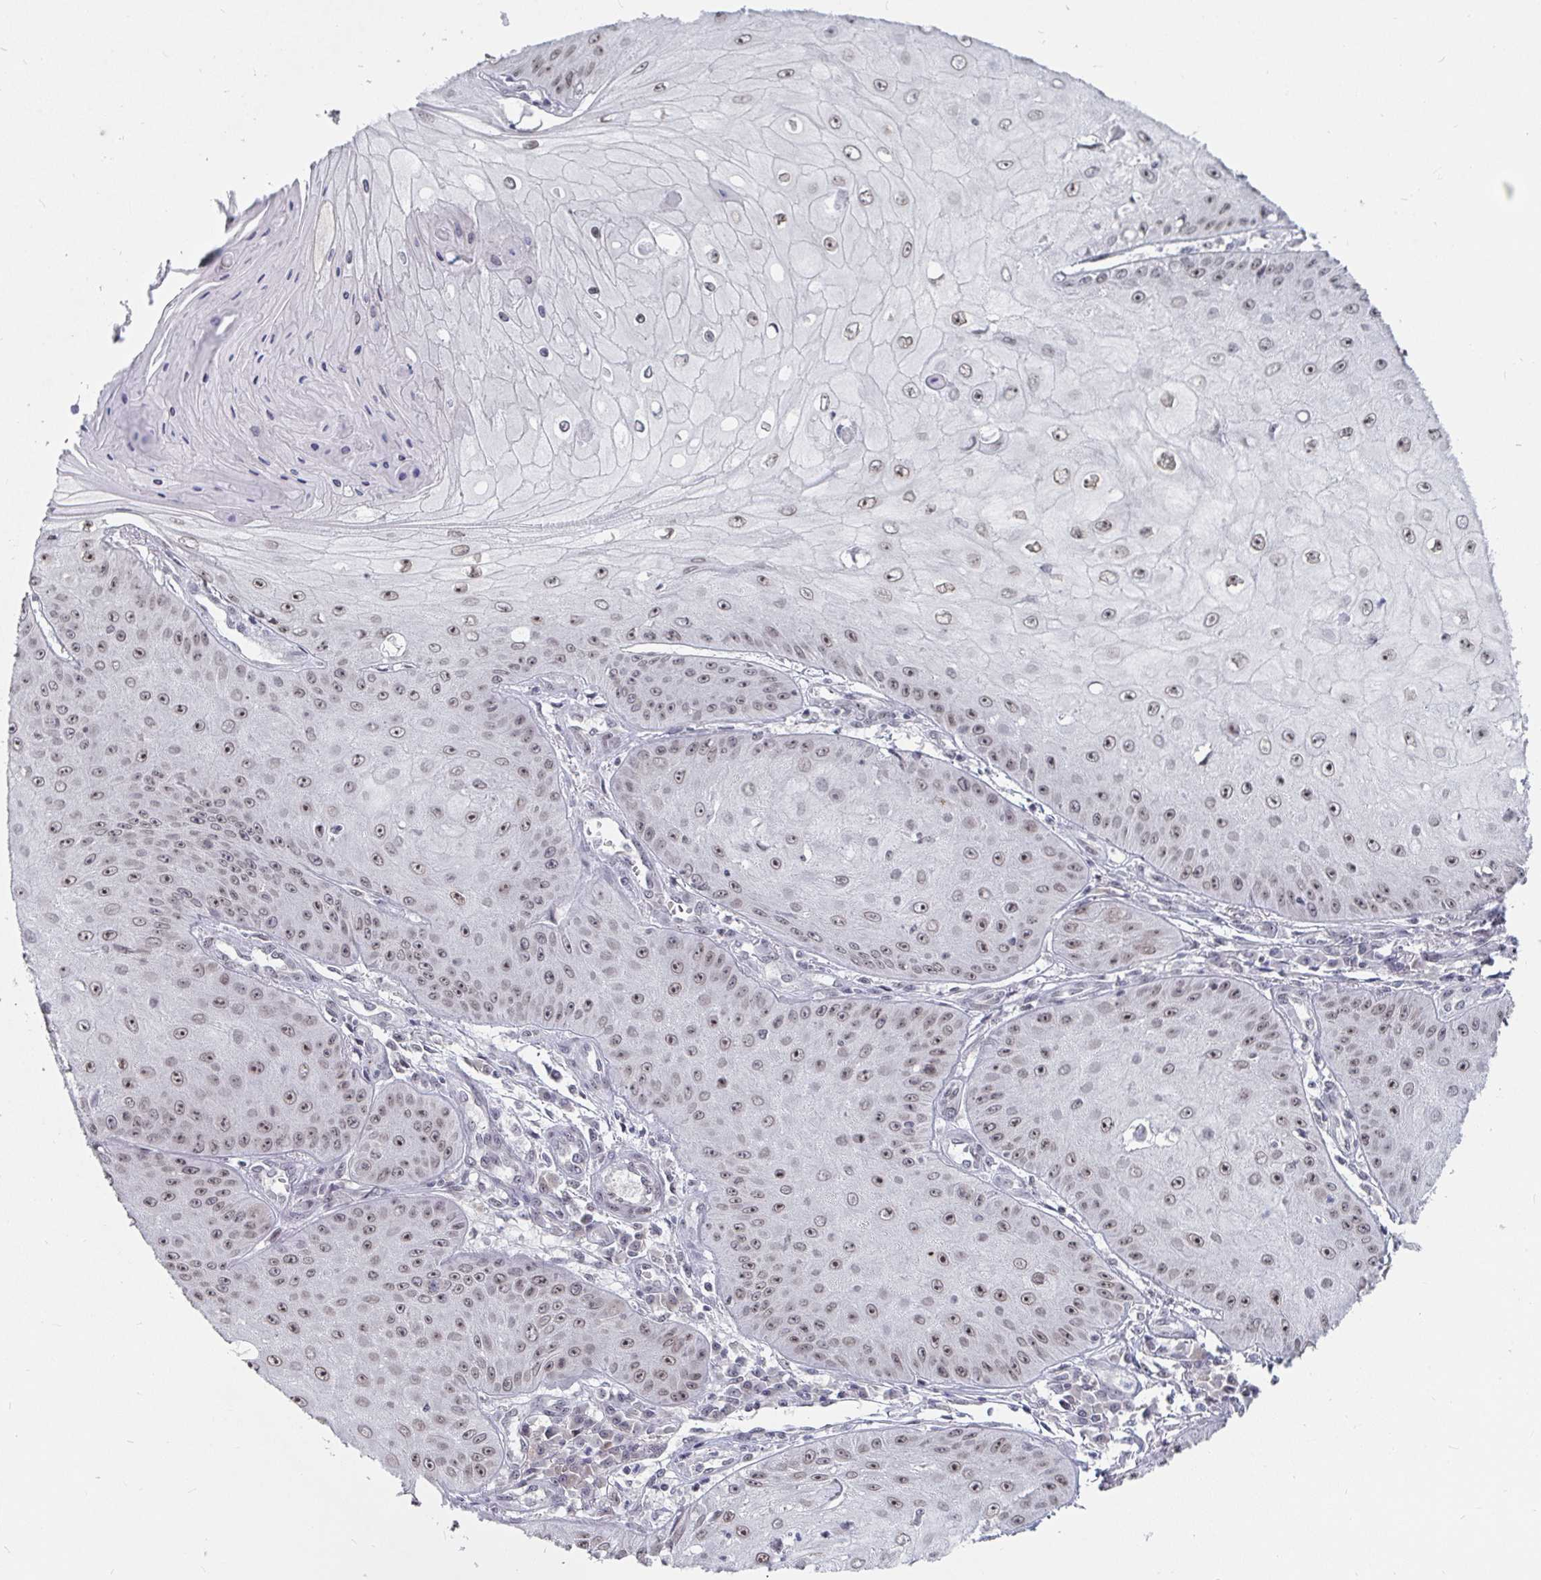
{"staining": {"intensity": "weak", "quantity": "25%-75%", "location": "nuclear"}, "tissue": "skin cancer", "cell_type": "Tumor cells", "image_type": "cancer", "snomed": [{"axis": "morphology", "description": "Squamous cell carcinoma, NOS"}, {"axis": "topography", "description": "Skin"}], "caption": "A low amount of weak nuclear positivity is seen in about 25%-75% of tumor cells in skin cancer (squamous cell carcinoma) tissue. (Stains: DAB (3,3'-diaminobenzidine) in brown, nuclei in blue, Microscopy: brightfield microscopy at high magnification).", "gene": "TRIP12", "patient": {"sex": "male", "age": 70}}